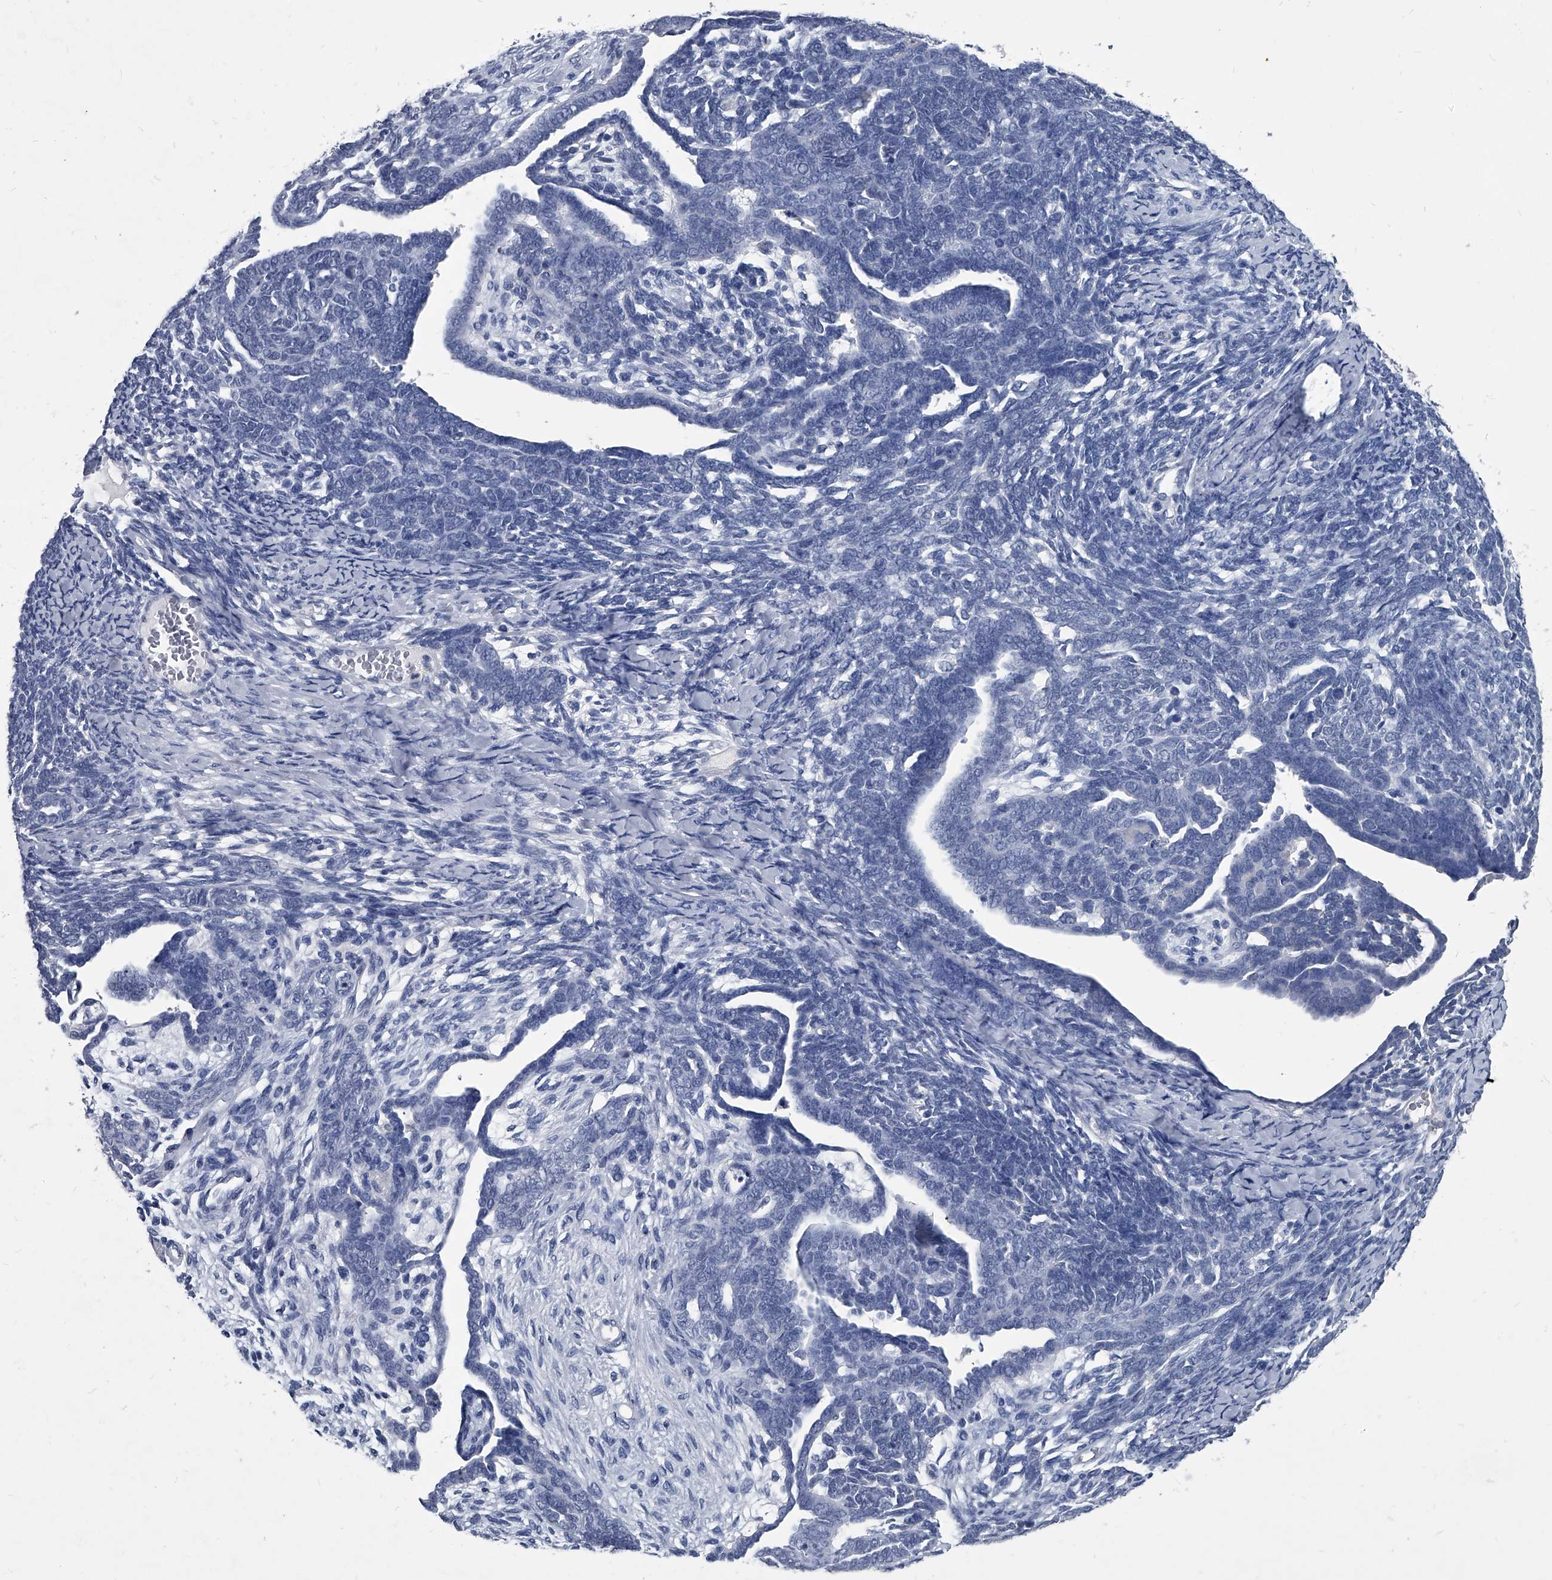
{"staining": {"intensity": "negative", "quantity": "none", "location": "none"}, "tissue": "endometrial cancer", "cell_type": "Tumor cells", "image_type": "cancer", "snomed": [{"axis": "morphology", "description": "Neoplasm, malignant, NOS"}, {"axis": "topography", "description": "Endometrium"}], "caption": "Immunohistochemistry of malignant neoplasm (endometrial) demonstrates no staining in tumor cells. (DAB (3,3'-diaminobenzidine) immunohistochemistry (IHC), high magnification).", "gene": "BCAS1", "patient": {"sex": "female", "age": 74}}